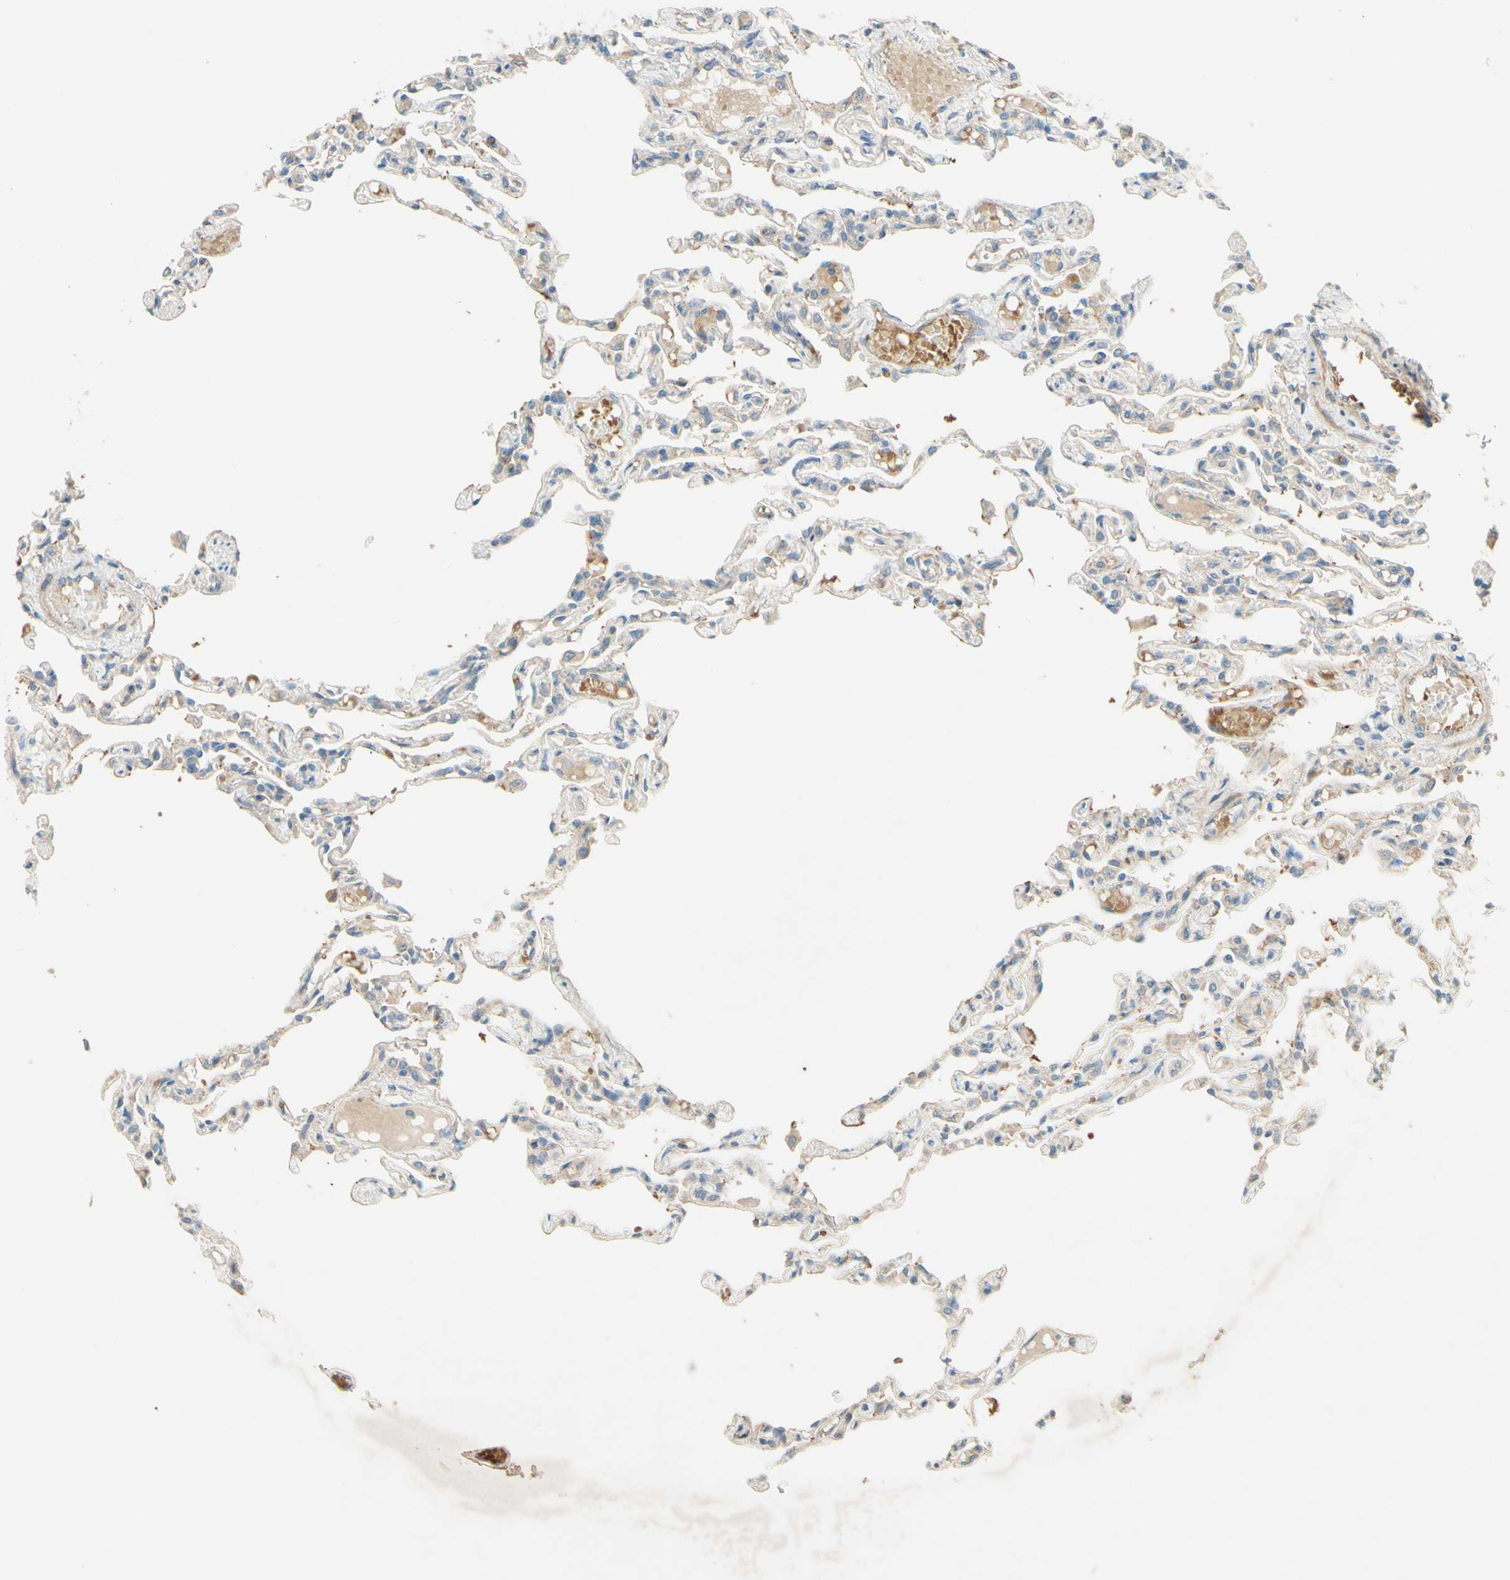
{"staining": {"intensity": "weak", "quantity": "25%-75%", "location": "cytoplasmic/membranous"}, "tissue": "lung", "cell_type": "Alveolar cells", "image_type": "normal", "snomed": [{"axis": "morphology", "description": "Normal tissue, NOS"}, {"axis": "topography", "description": "Lung"}], "caption": "Protein expression analysis of unremarkable human lung reveals weak cytoplasmic/membranous staining in about 25%-75% of alveolar cells. Ihc stains the protein in brown and the nuclei are stained blue.", "gene": "ADAM17", "patient": {"sex": "male", "age": 21}}